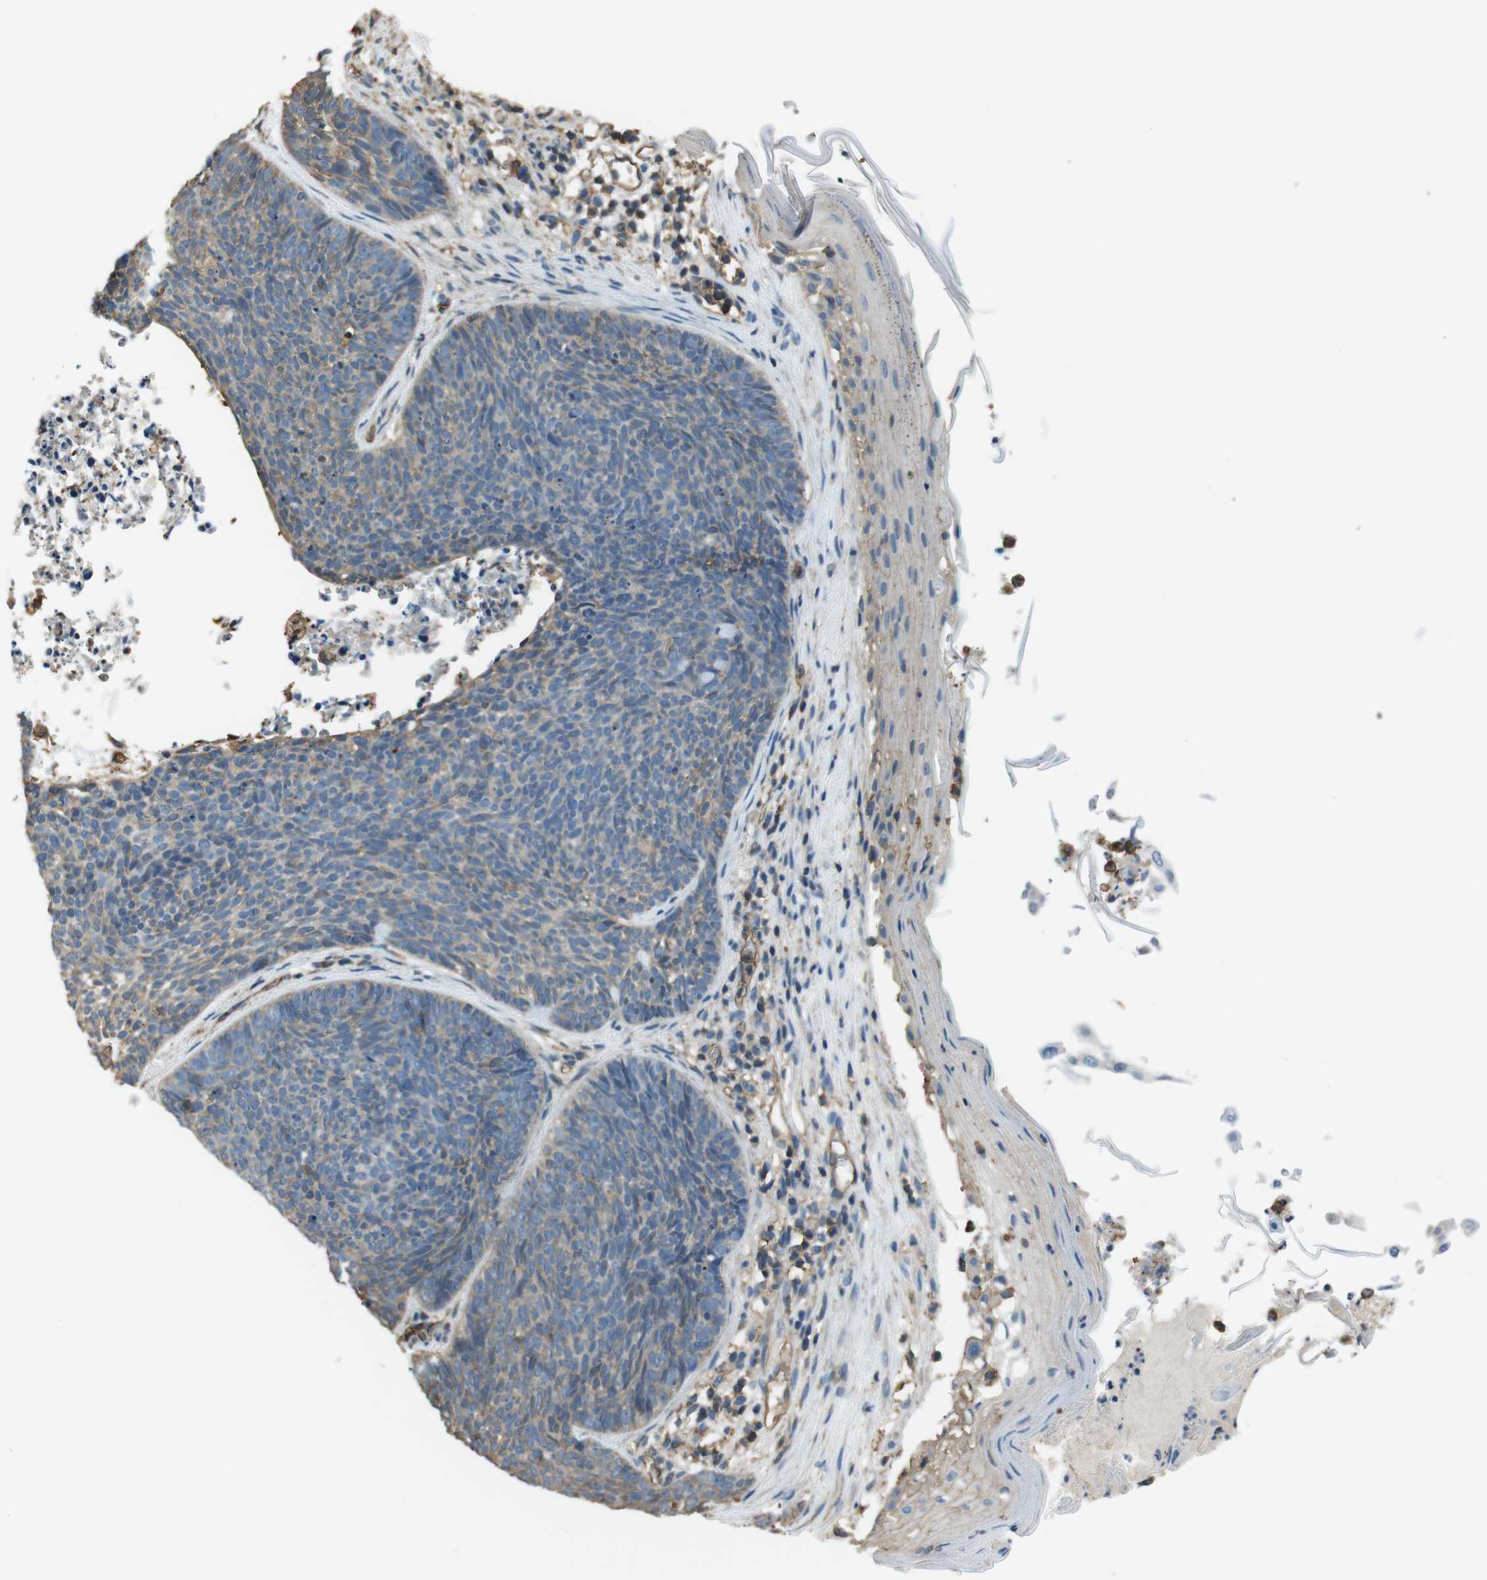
{"staining": {"intensity": "weak", "quantity": "25%-75%", "location": "cytoplasmic/membranous"}, "tissue": "skin cancer", "cell_type": "Tumor cells", "image_type": "cancer", "snomed": [{"axis": "morphology", "description": "Basal cell carcinoma"}, {"axis": "topography", "description": "Skin"}], "caption": "Protein expression analysis of skin basal cell carcinoma shows weak cytoplasmic/membranous expression in about 25%-75% of tumor cells.", "gene": "FCAR", "patient": {"sex": "female", "age": 70}}